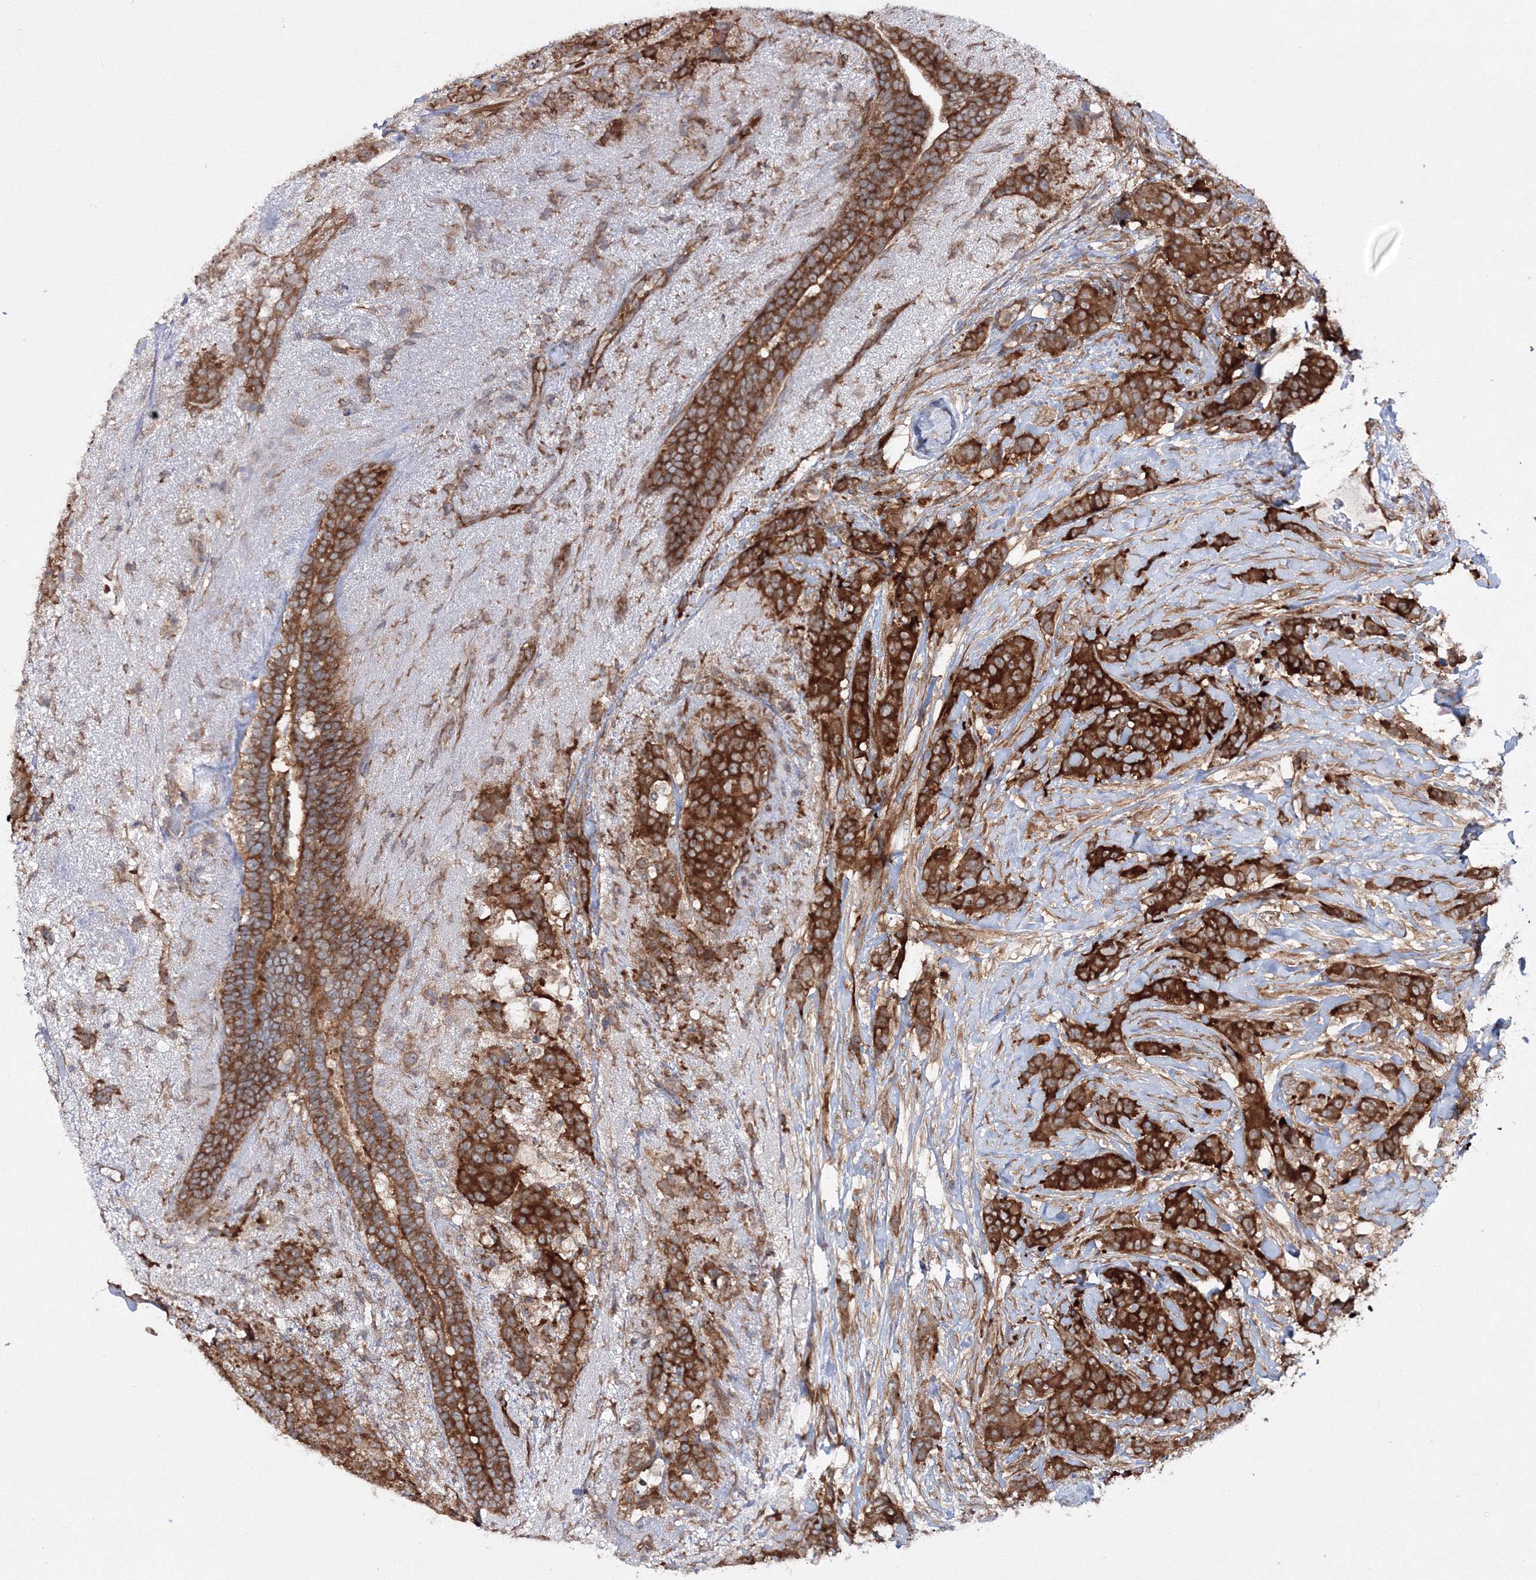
{"staining": {"intensity": "strong", "quantity": ">75%", "location": "cytoplasmic/membranous"}, "tissue": "breast cancer", "cell_type": "Tumor cells", "image_type": "cancer", "snomed": [{"axis": "morphology", "description": "Duct carcinoma"}, {"axis": "topography", "description": "Breast"}], "caption": "DAB (3,3'-diaminobenzidine) immunohistochemical staining of human invasive ductal carcinoma (breast) demonstrates strong cytoplasmic/membranous protein staining in approximately >75% of tumor cells.", "gene": "HARS1", "patient": {"sex": "female", "age": 40}}